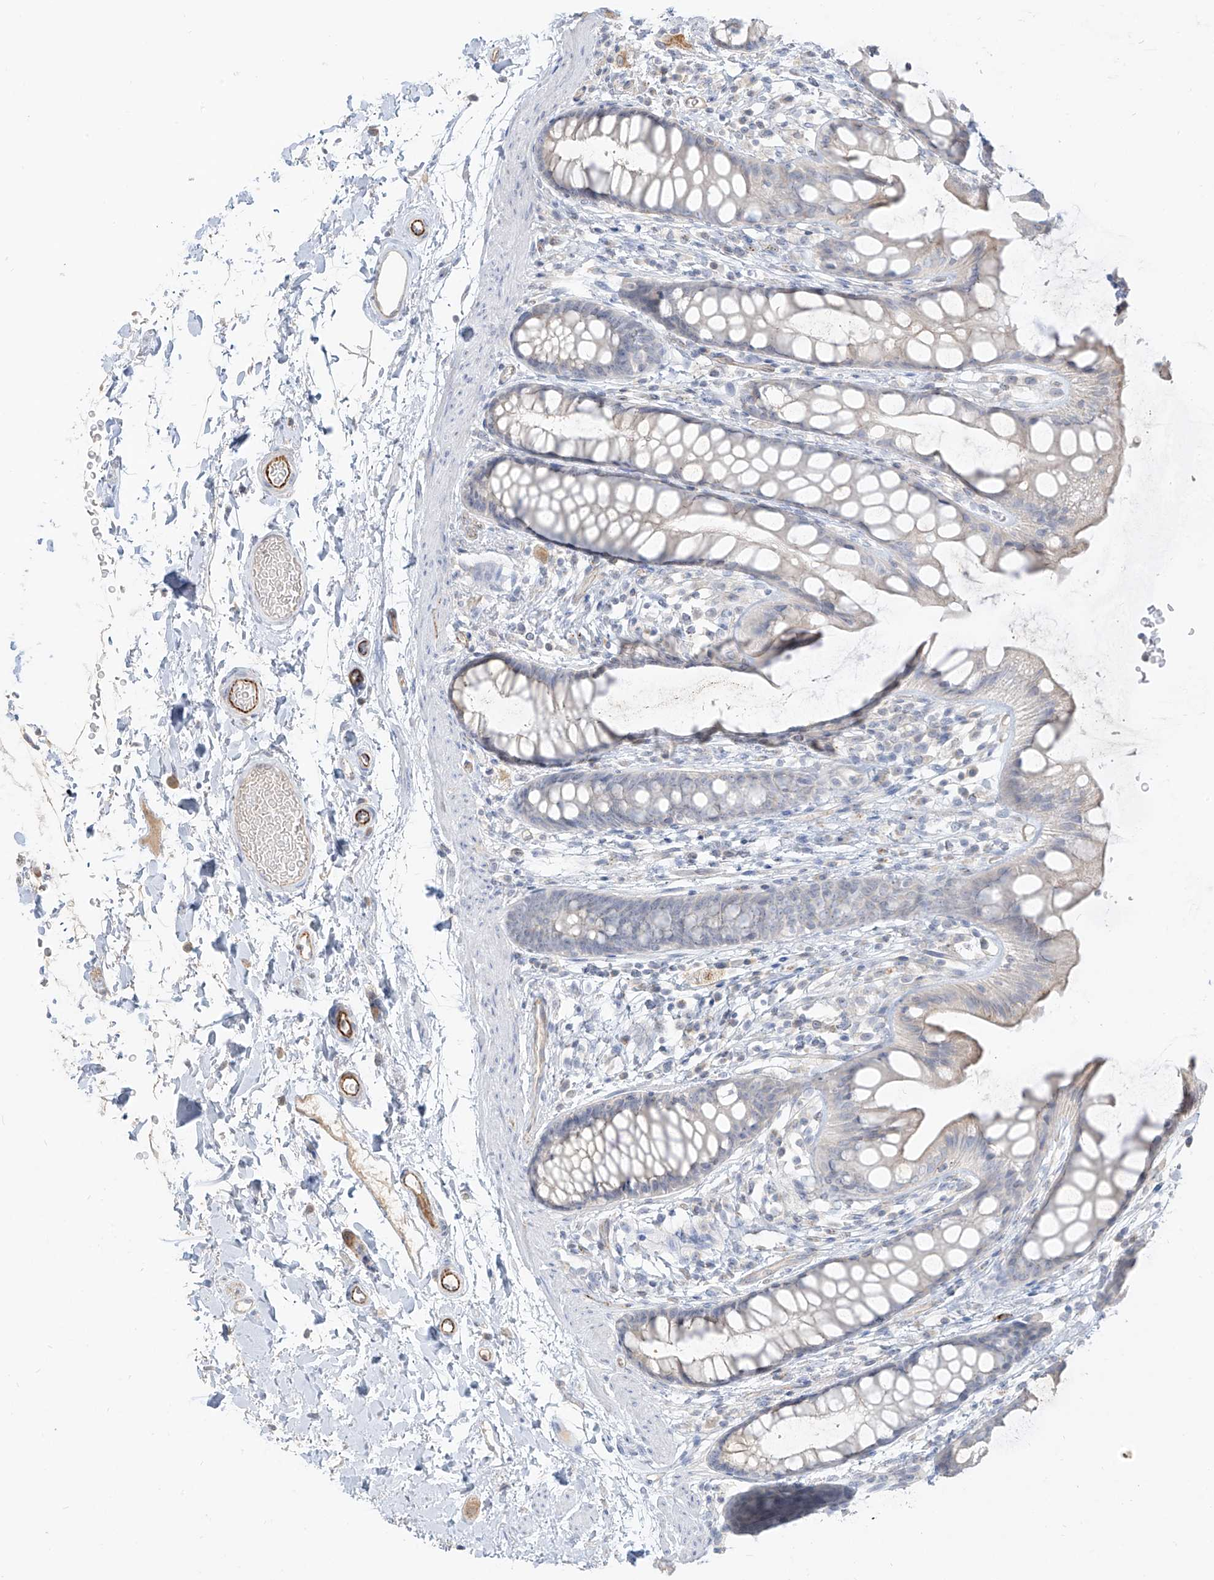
{"staining": {"intensity": "weak", "quantity": "<25%", "location": "cytoplasmic/membranous"}, "tissue": "rectum", "cell_type": "Glandular cells", "image_type": "normal", "snomed": [{"axis": "morphology", "description": "Normal tissue, NOS"}, {"axis": "topography", "description": "Rectum"}], "caption": "Immunohistochemistry of normal human rectum displays no positivity in glandular cells. Nuclei are stained in blue.", "gene": "C2orf42", "patient": {"sex": "female", "age": 65}}